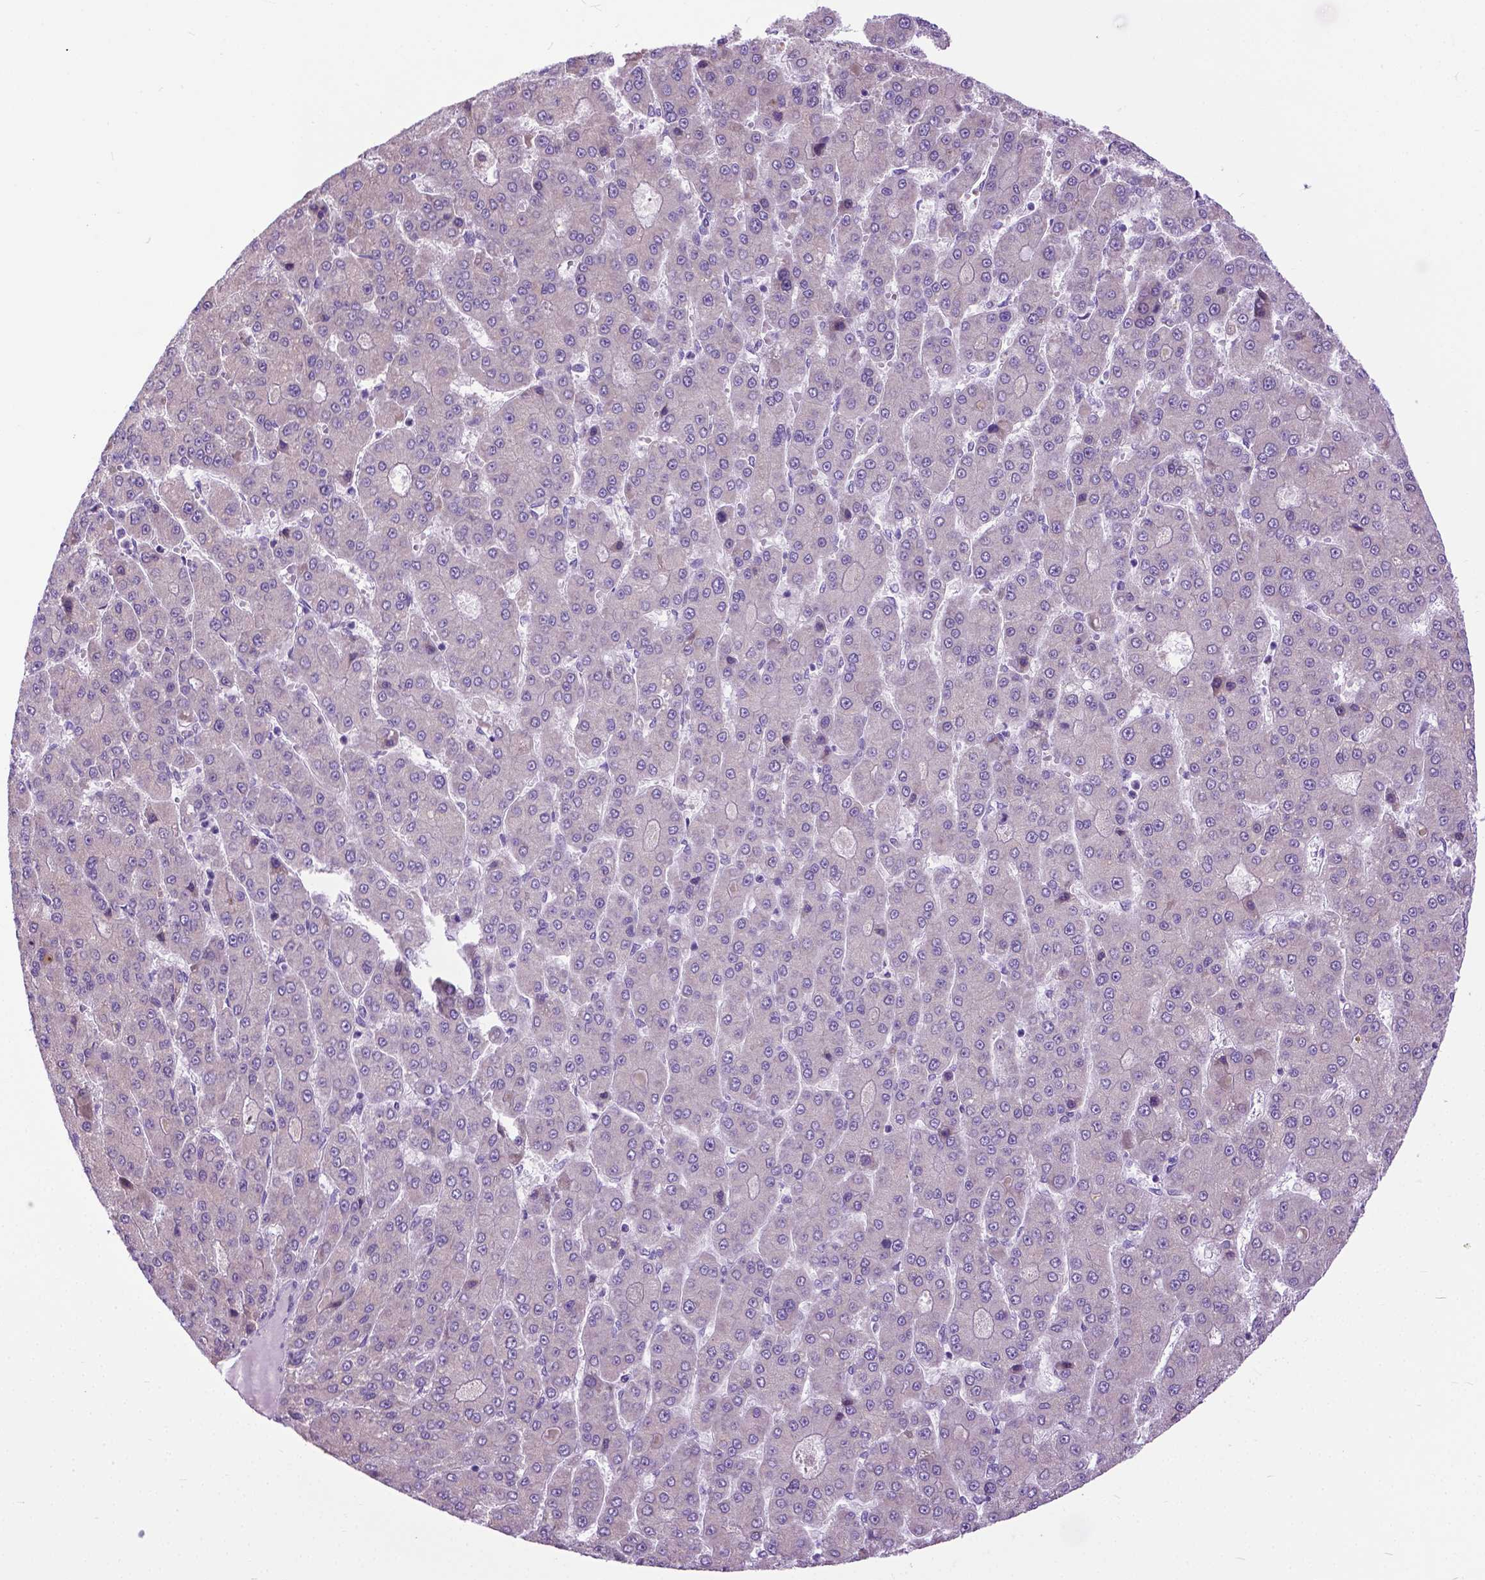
{"staining": {"intensity": "negative", "quantity": "none", "location": "none"}, "tissue": "liver cancer", "cell_type": "Tumor cells", "image_type": "cancer", "snomed": [{"axis": "morphology", "description": "Carcinoma, Hepatocellular, NOS"}, {"axis": "topography", "description": "Liver"}], "caption": "This is a histopathology image of IHC staining of liver hepatocellular carcinoma, which shows no positivity in tumor cells.", "gene": "APCDD1L", "patient": {"sex": "male", "age": 70}}